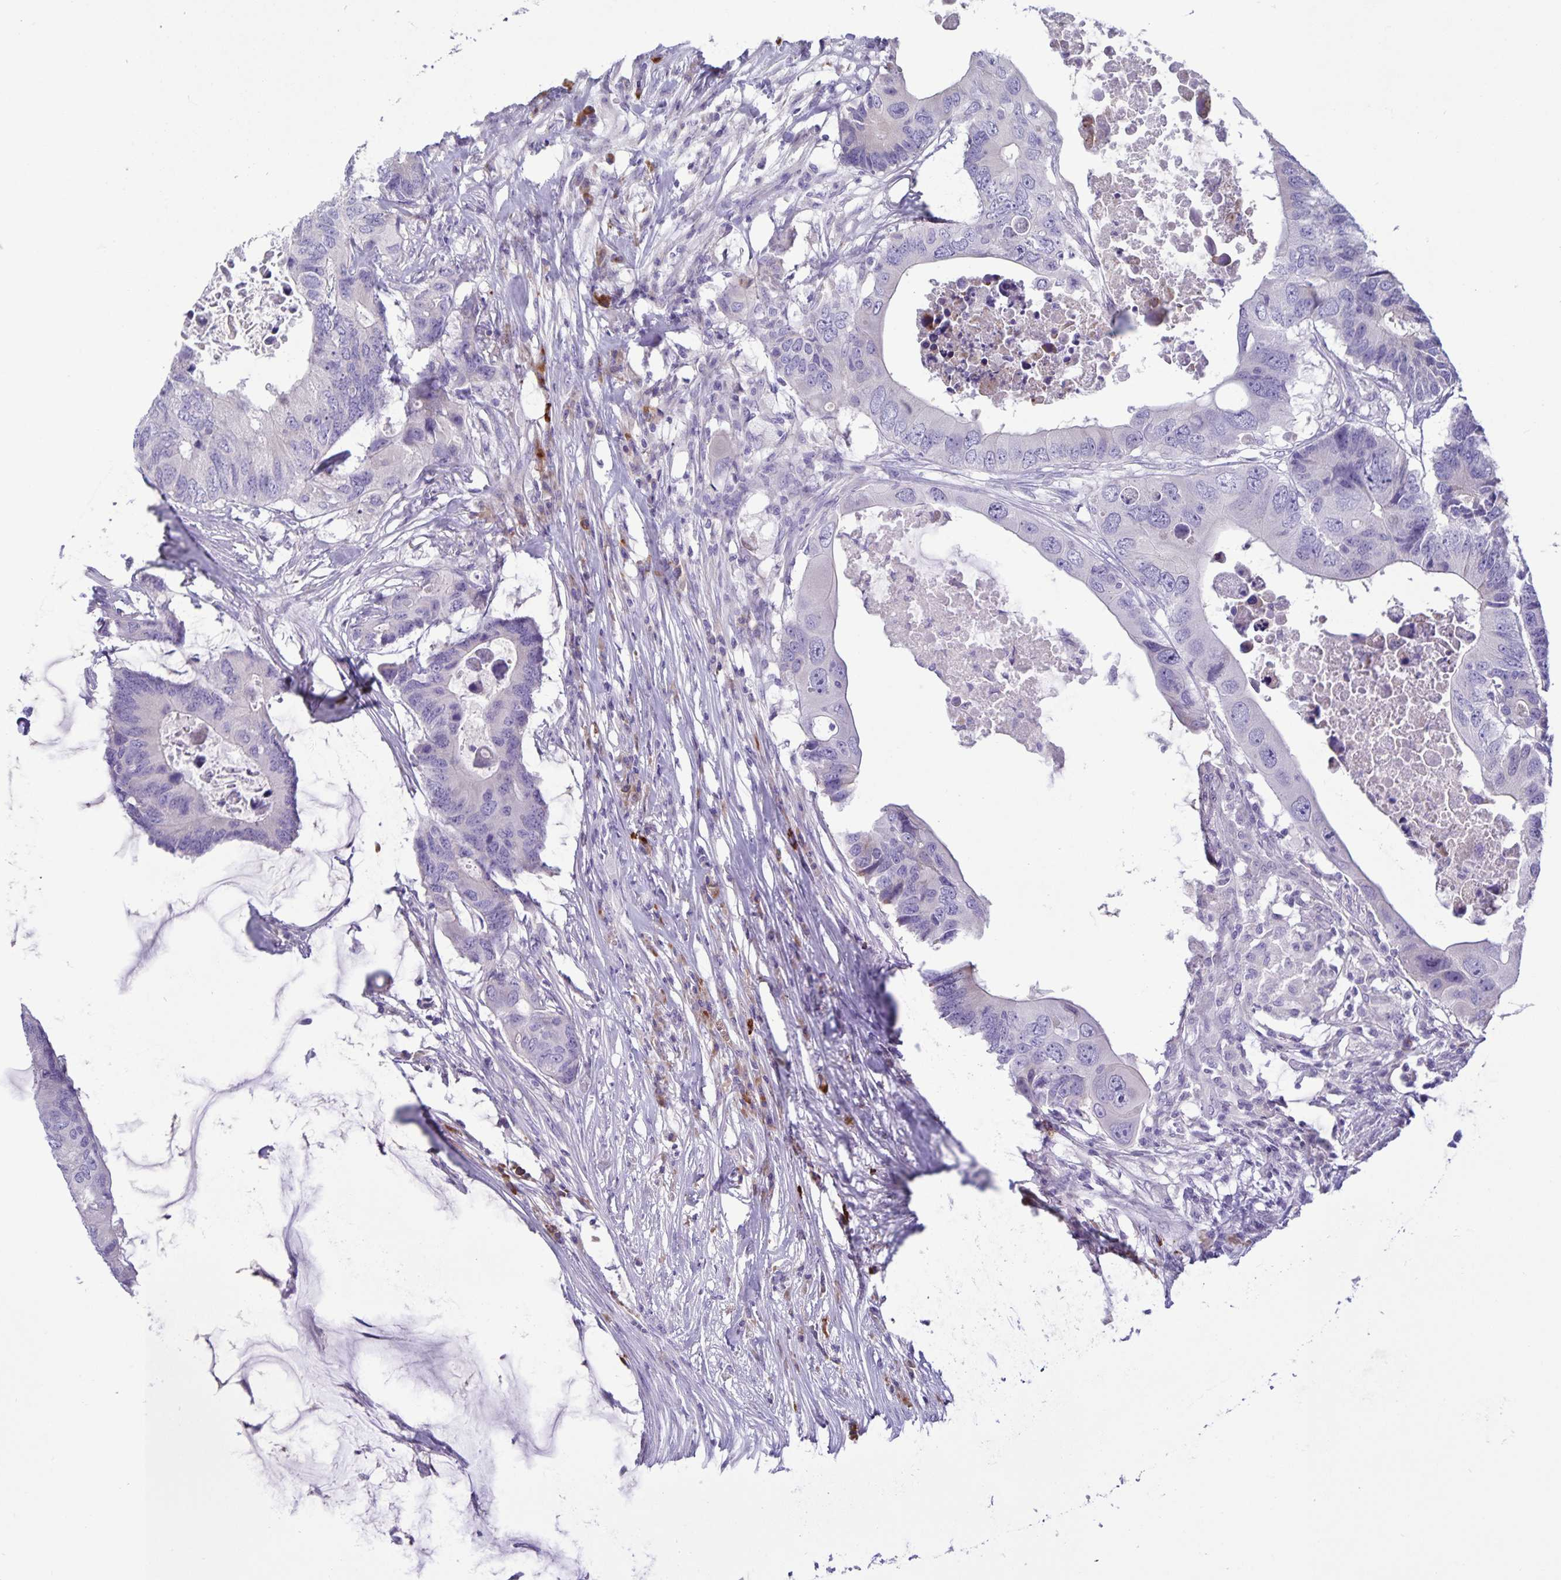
{"staining": {"intensity": "negative", "quantity": "none", "location": "none"}, "tissue": "colorectal cancer", "cell_type": "Tumor cells", "image_type": "cancer", "snomed": [{"axis": "morphology", "description": "Adenocarcinoma, NOS"}, {"axis": "topography", "description": "Colon"}], "caption": "Image shows no protein staining in tumor cells of colorectal cancer tissue. The staining was performed using DAB to visualize the protein expression in brown, while the nuclei were stained in blue with hematoxylin (Magnification: 20x).", "gene": "IBTK", "patient": {"sex": "male", "age": 71}}